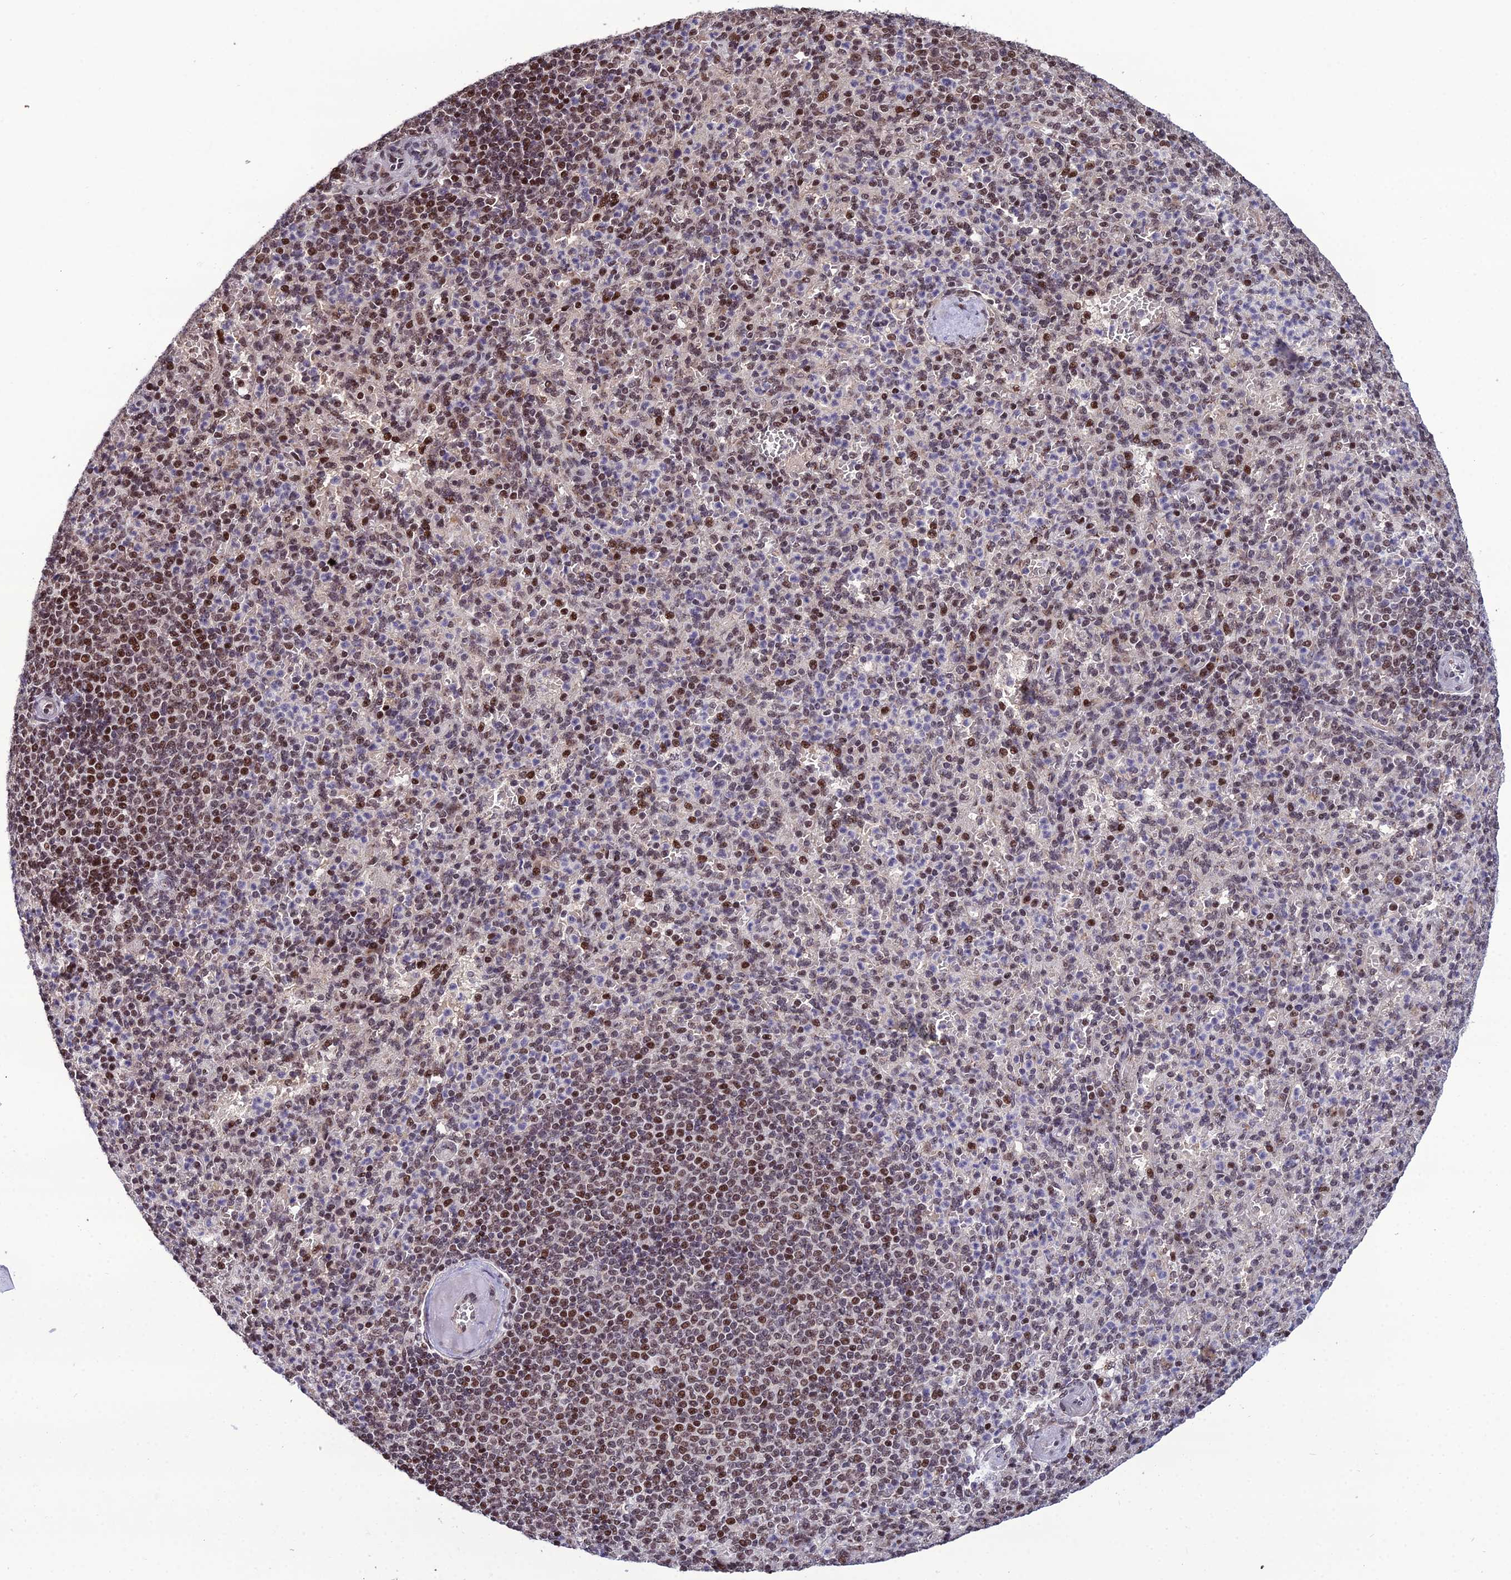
{"staining": {"intensity": "moderate", "quantity": "25%-75%", "location": "nuclear"}, "tissue": "spleen", "cell_type": "Cells in red pulp", "image_type": "normal", "snomed": [{"axis": "morphology", "description": "Normal tissue, NOS"}, {"axis": "topography", "description": "Spleen"}], "caption": "Protein analysis of normal spleen shows moderate nuclear expression in approximately 25%-75% of cells in red pulp.", "gene": "ARL2", "patient": {"sex": "female", "age": 74}}